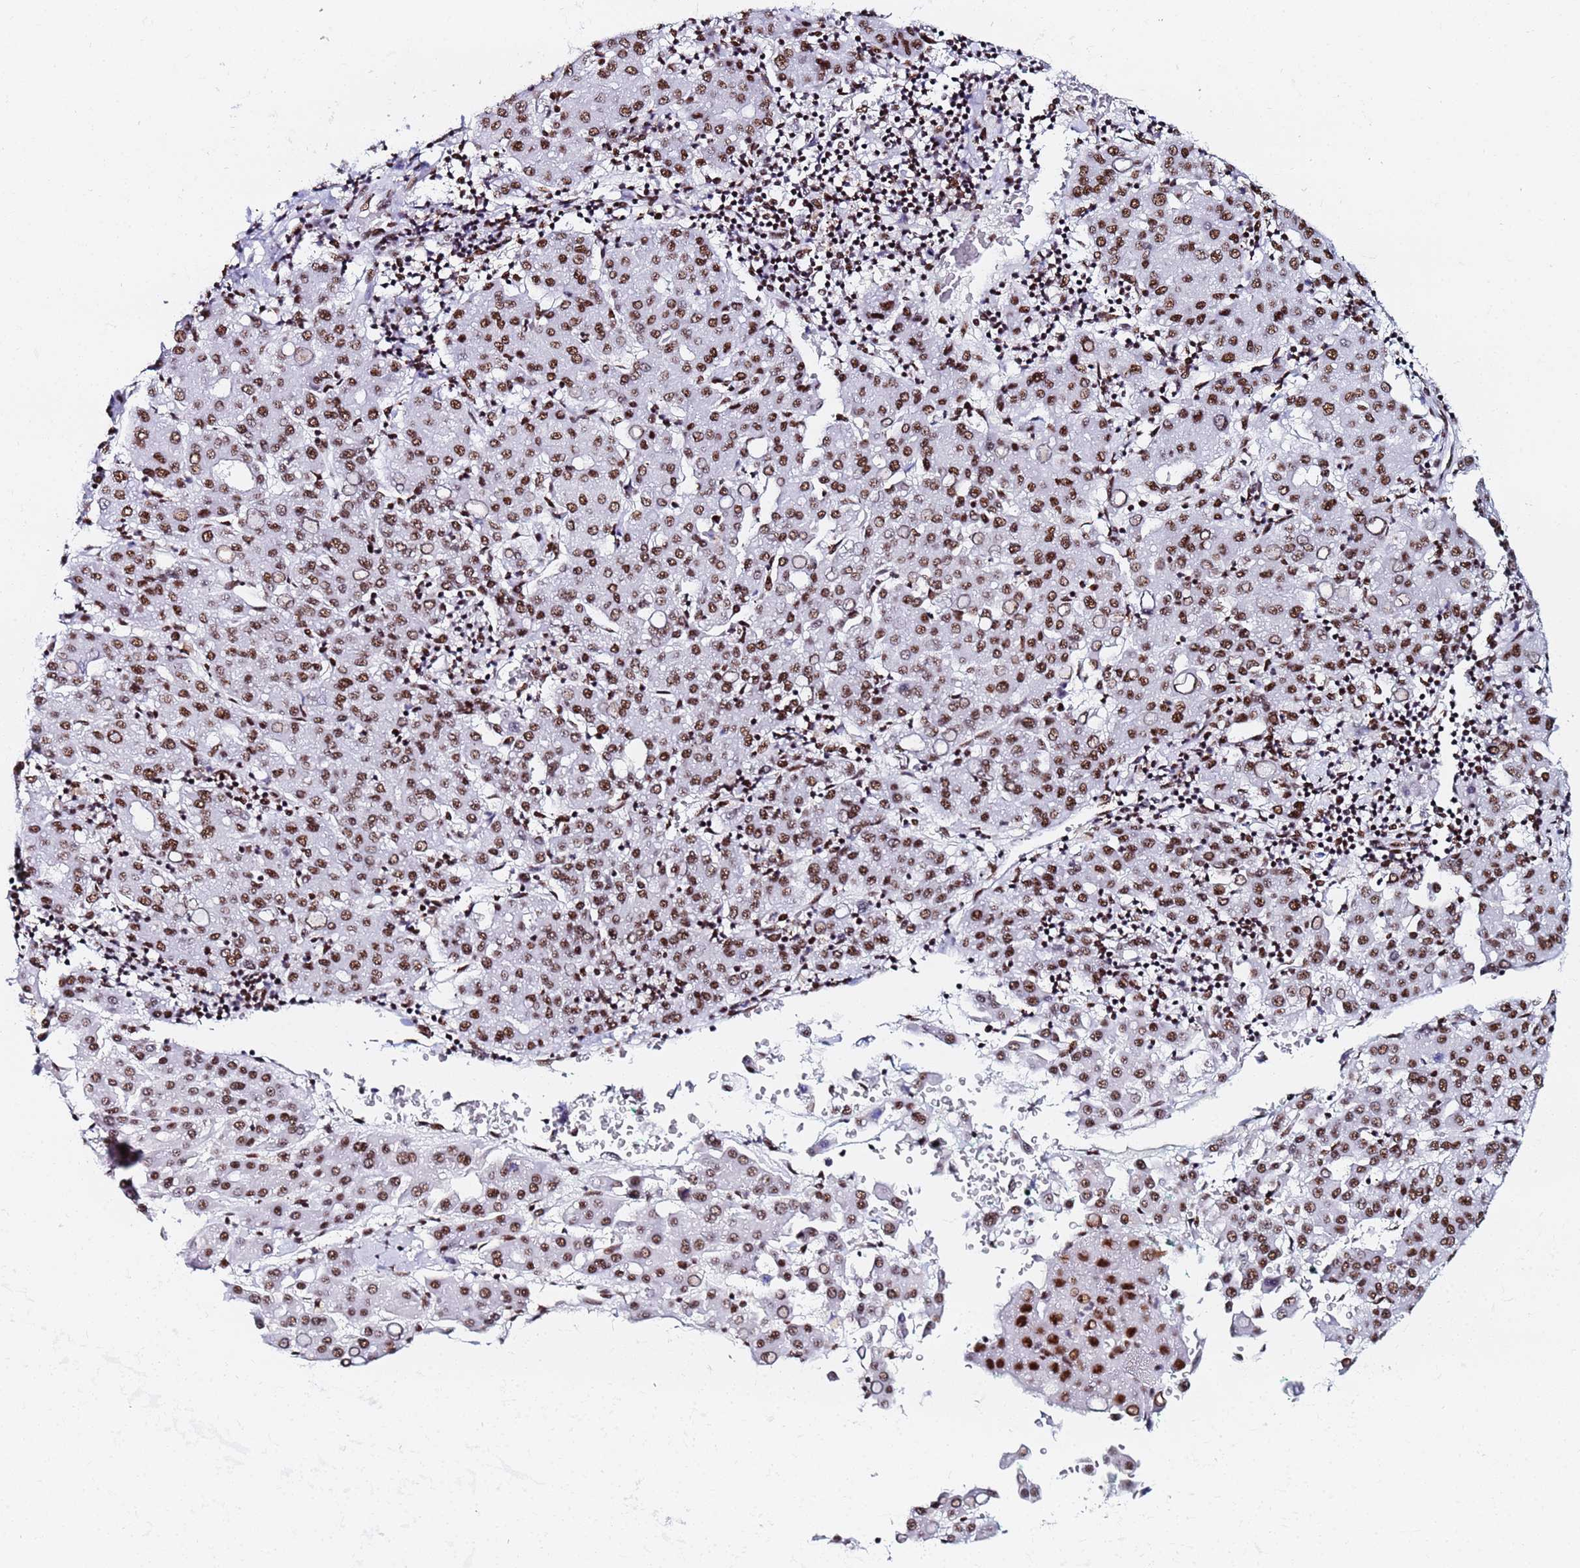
{"staining": {"intensity": "moderate", "quantity": ">75%", "location": "nuclear"}, "tissue": "liver cancer", "cell_type": "Tumor cells", "image_type": "cancer", "snomed": [{"axis": "morphology", "description": "Carcinoma, Hepatocellular, NOS"}, {"axis": "topography", "description": "Liver"}], "caption": "Brown immunohistochemical staining in human liver cancer (hepatocellular carcinoma) shows moderate nuclear expression in about >75% of tumor cells.", "gene": "SNRPA1", "patient": {"sex": "male", "age": 65}}